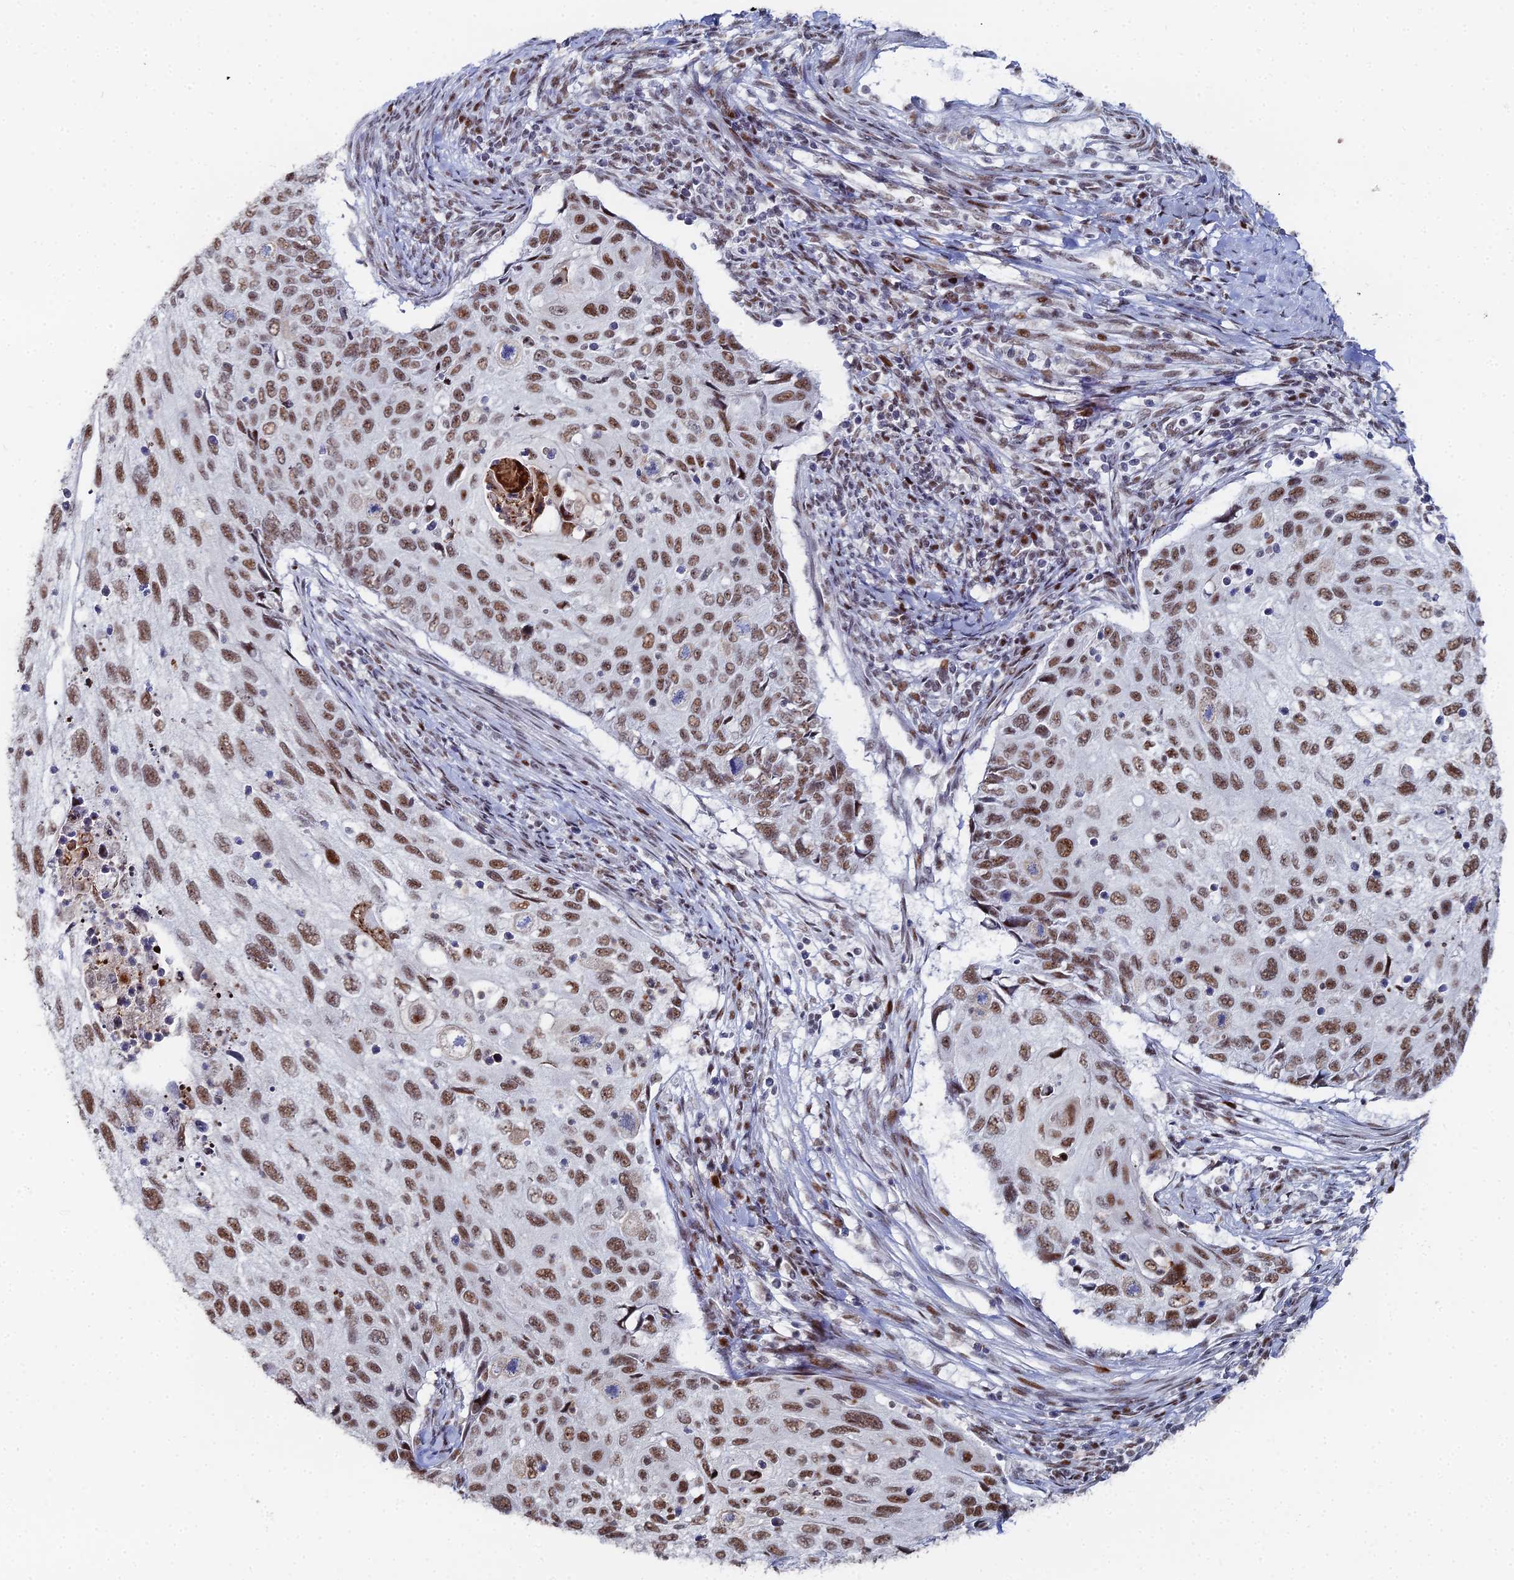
{"staining": {"intensity": "moderate", "quantity": ">75%", "location": "nuclear"}, "tissue": "cervical cancer", "cell_type": "Tumor cells", "image_type": "cancer", "snomed": [{"axis": "morphology", "description": "Squamous cell carcinoma, NOS"}, {"axis": "topography", "description": "Cervix"}], "caption": "Cervical squamous cell carcinoma tissue shows moderate nuclear positivity in approximately >75% of tumor cells, visualized by immunohistochemistry.", "gene": "GSC2", "patient": {"sex": "female", "age": 70}}